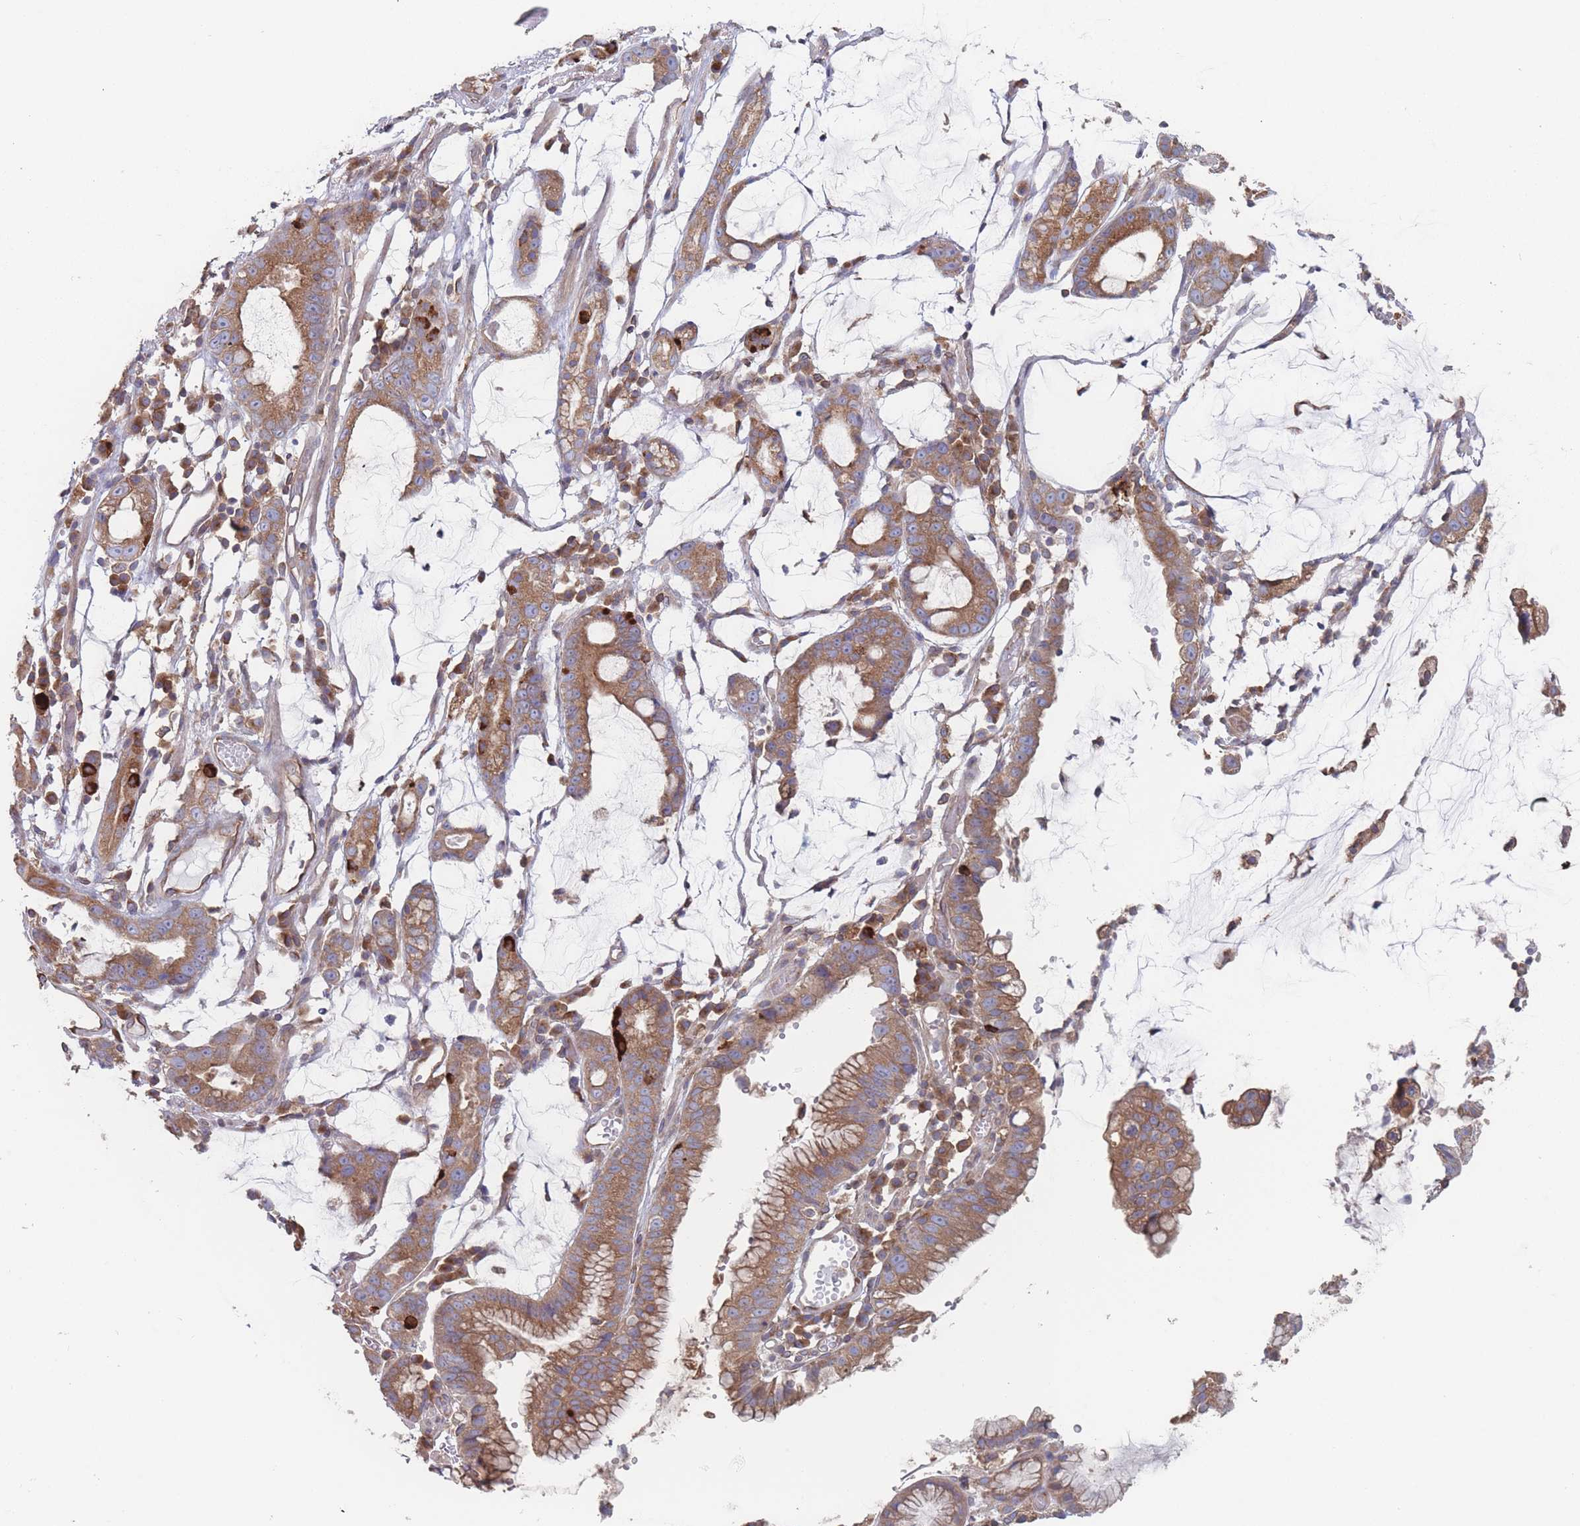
{"staining": {"intensity": "moderate", "quantity": ">75%", "location": "cytoplasmic/membranous"}, "tissue": "stomach cancer", "cell_type": "Tumor cells", "image_type": "cancer", "snomed": [{"axis": "morphology", "description": "Adenocarcinoma, NOS"}, {"axis": "topography", "description": "Stomach"}], "caption": "Stomach adenocarcinoma stained with a brown dye shows moderate cytoplasmic/membranous positive expression in approximately >75% of tumor cells.", "gene": "KDSR", "patient": {"sex": "male", "age": 55}}